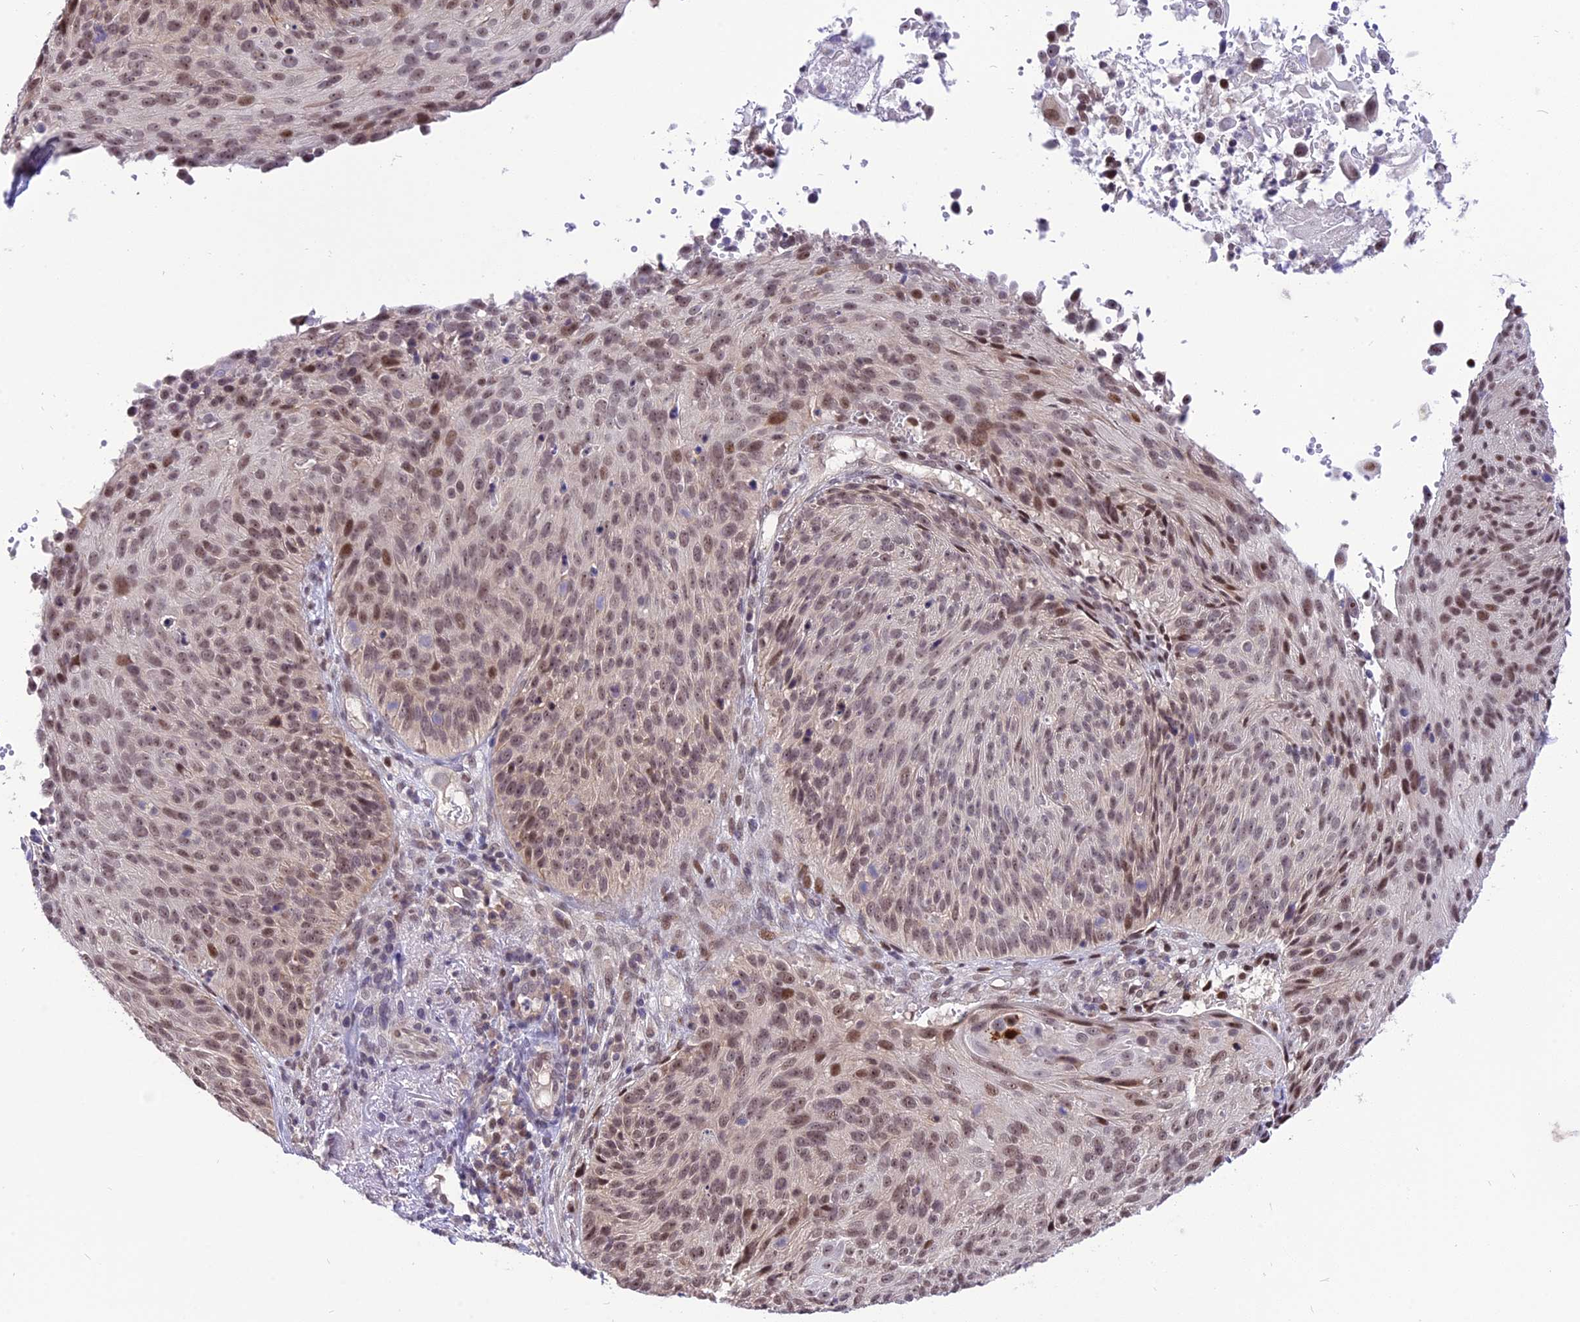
{"staining": {"intensity": "moderate", "quantity": ">75%", "location": "nuclear"}, "tissue": "cervical cancer", "cell_type": "Tumor cells", "image_type": "cancer", "snomed": [{"axis": "morphology", "description": "Squamous cell carcinoma, NOS"}, {"axis": "topography", "description": "Cervix"}], "caption": "Immunohistochemistry (DAB) staining of human cervical cancer exhibits moderate nuclear protein positivity in approximately >75% of tumor cells.", "gene": "ZNF837", "patient": {"sex": "female", "age": 74}}